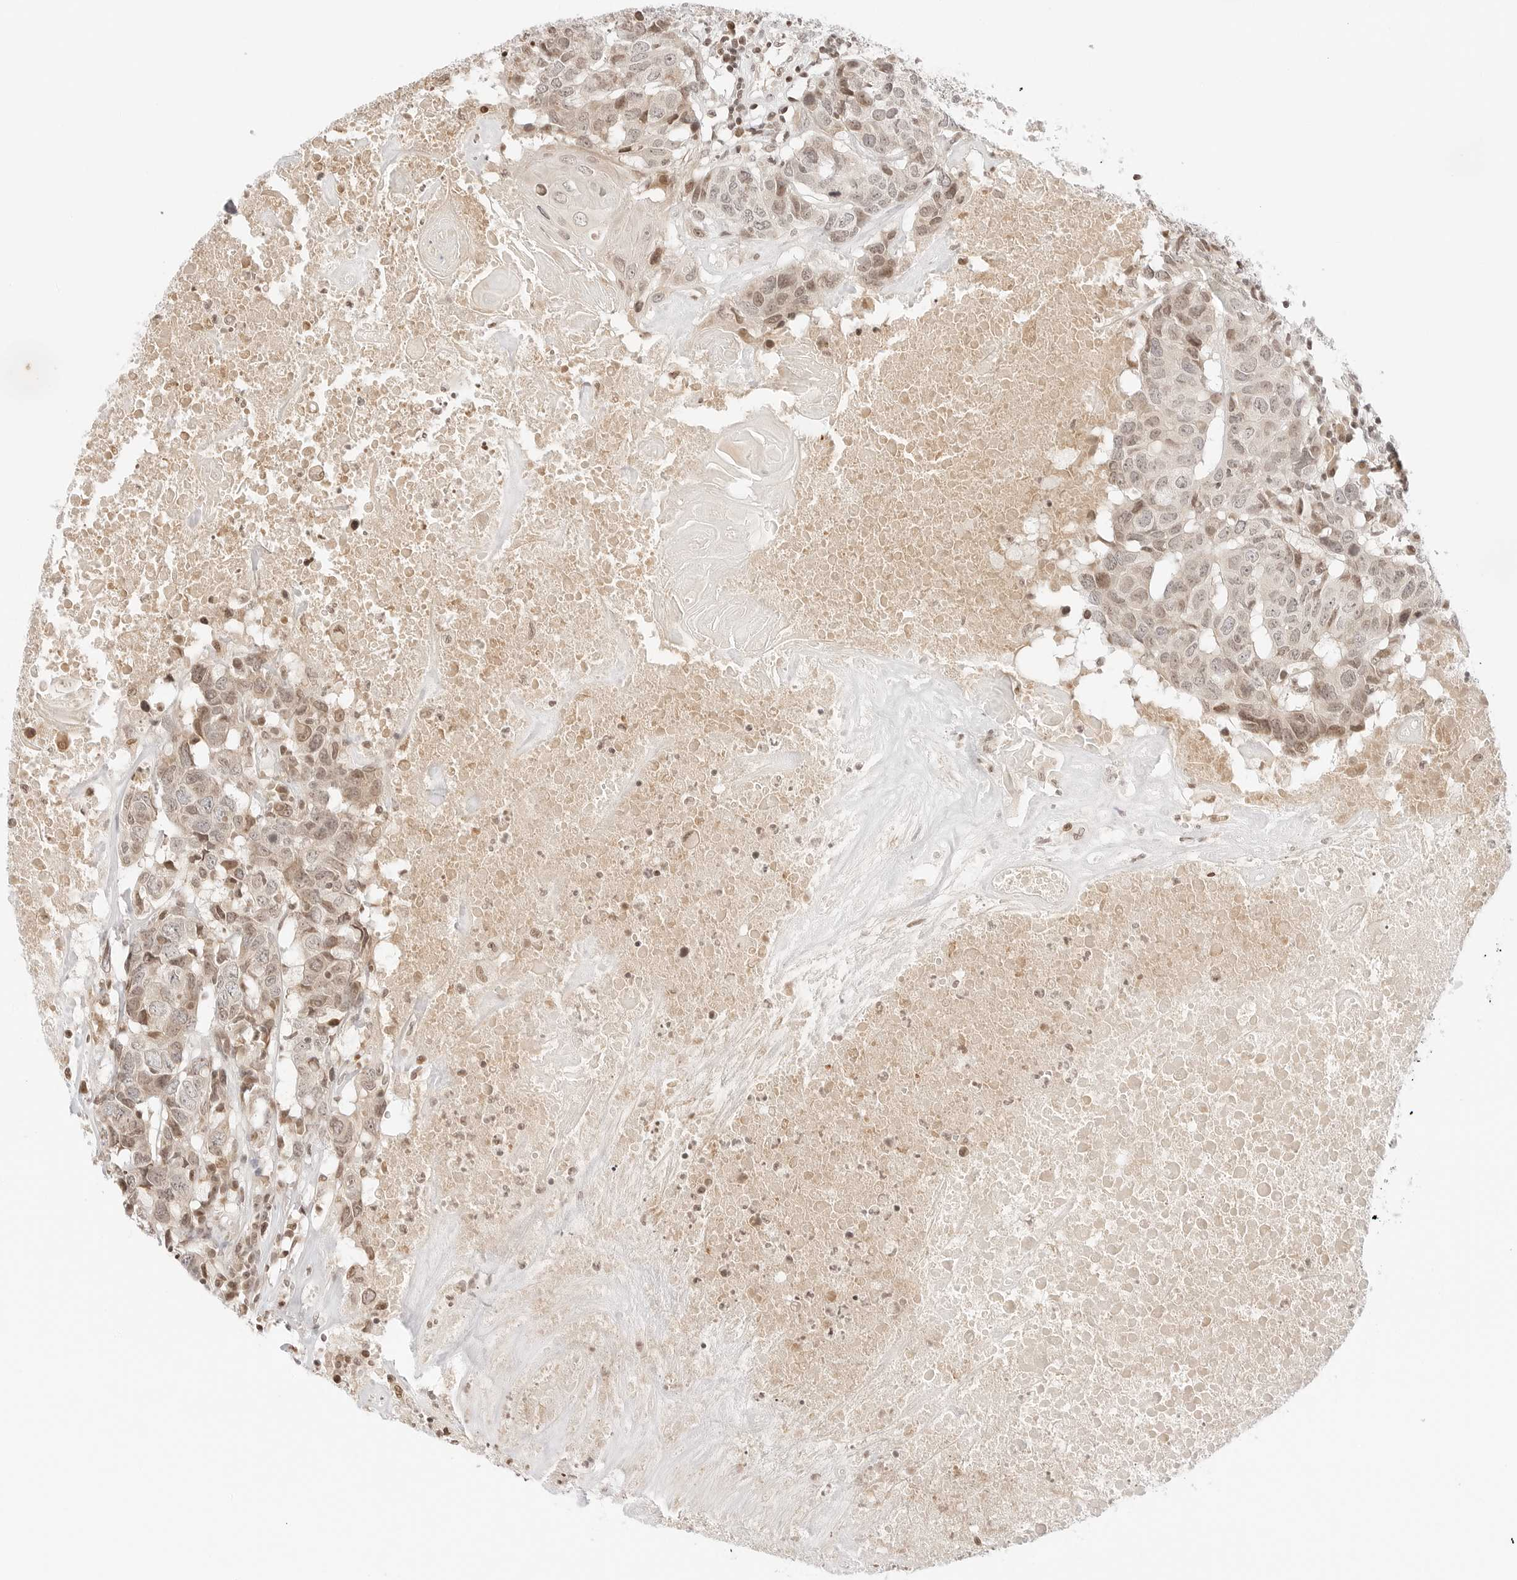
{"staining": {"intensity": "moderate", "quantity": "<25%", "location": "cytoplasmic/membranous,nuclear"}, "tissue": "head and neck cancer", "cell_type": "Tumor cells", "image_type": "cancer", "snomed": [{"axis": "morphology", "description": "Squamous cell carcinoma, NOS"}, {"axis": "topography", "description": "Head-Neck"}], "caption": "Head and neck cancer tissue demonstrates moderate cytoplasmic/membranous and nuclear staining in approximately <25% of tumor cells", "gene": "RPS6KL1", "patient": {"sex": "male", "age": 66}}